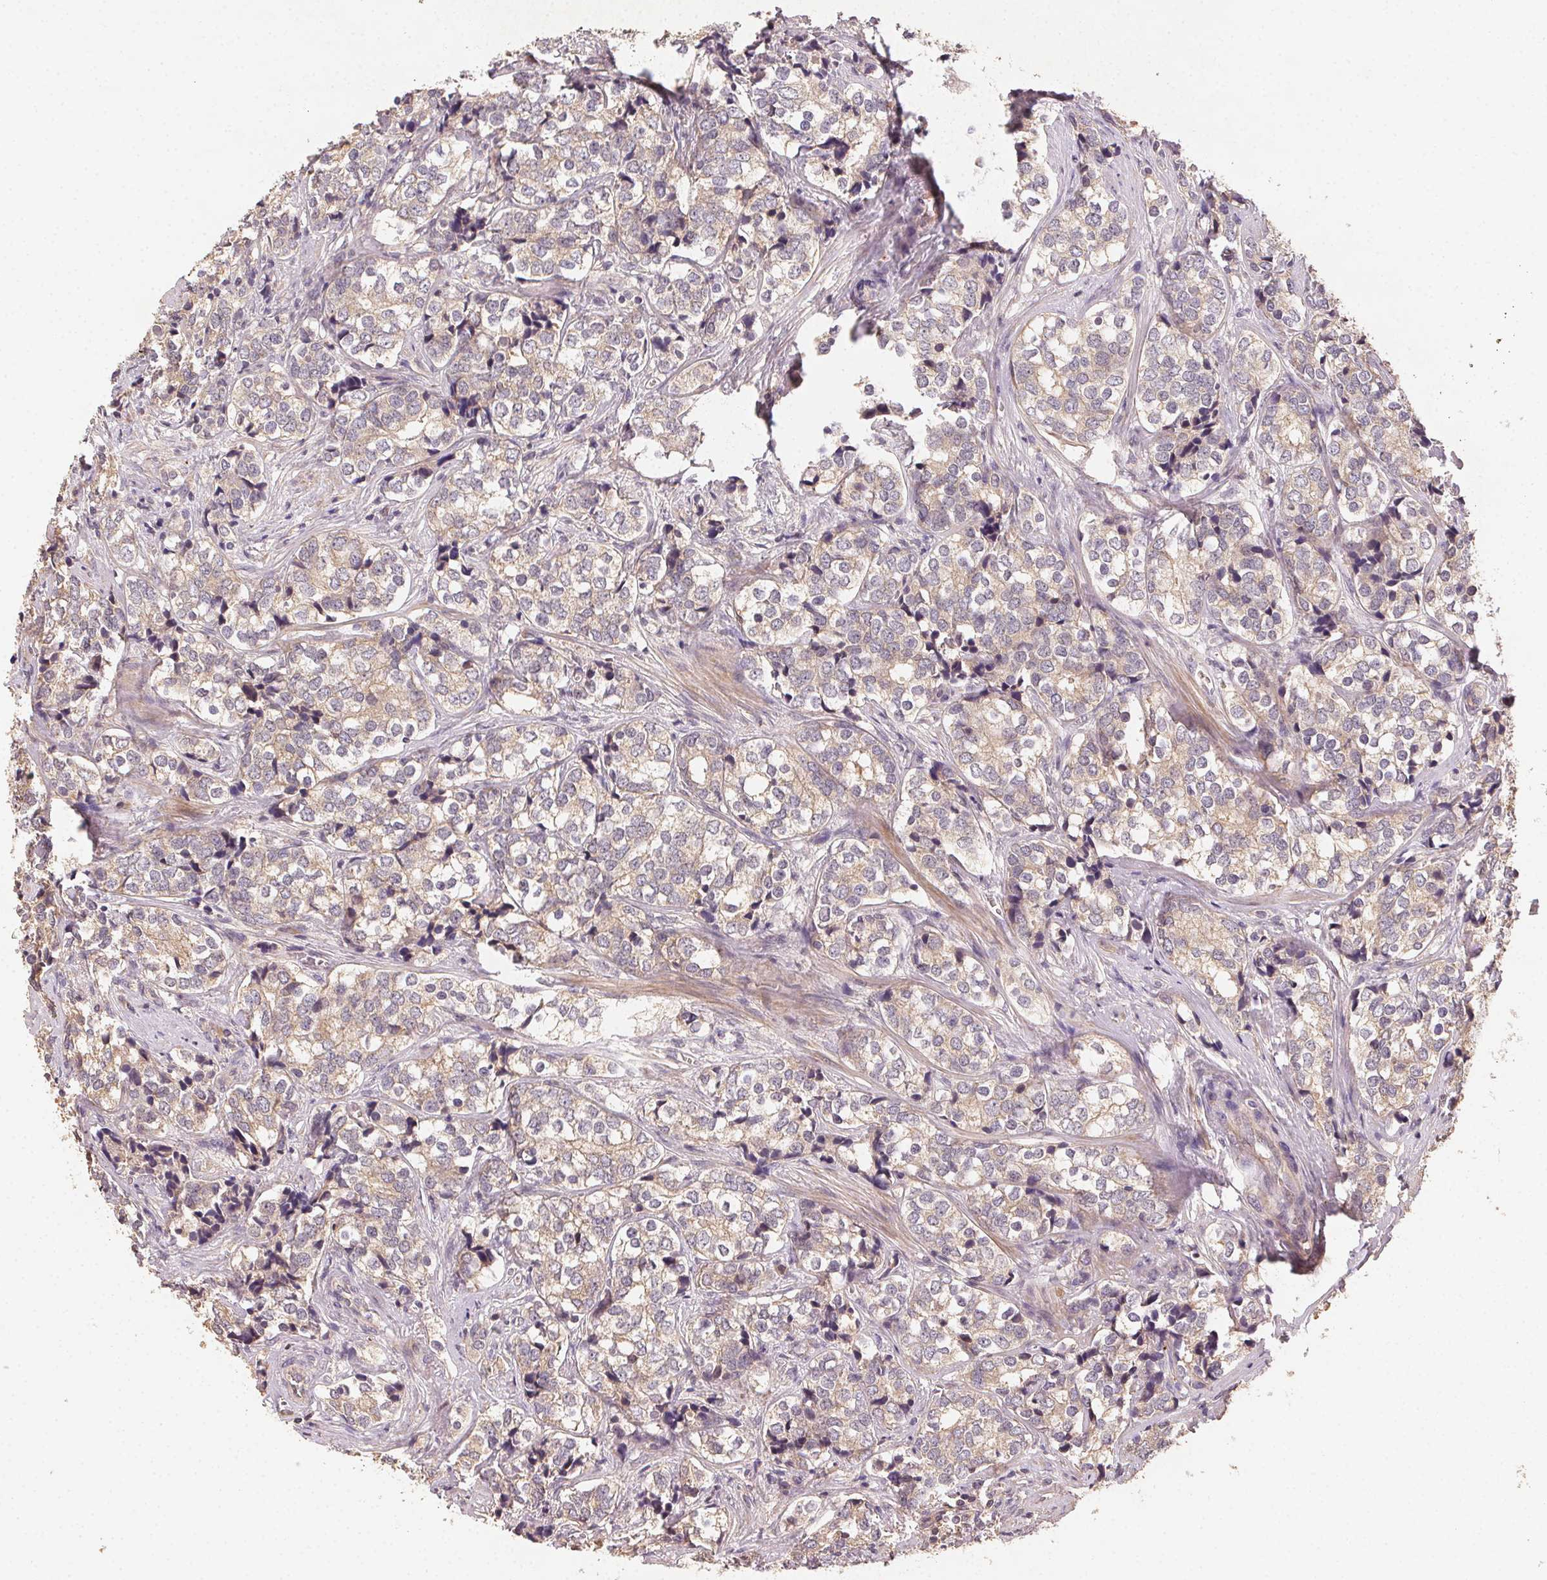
{"staining": {"intensity": "weak", "quantity": "25%-75%", "location": "cytoplasmic/membranous"}, "tissue": "prostate cancer", "cell_type": "Tumor cells", "image_type": "cancer", "snomed": [{"axis": "morphology", "description": "Adenocarcinoma, NOS"}, {"axis": "topography", "description": "Prostate and seminal vesicle, NOS"}], "caption": "An IHC image of neoplastic tissue is shown. Protein staining in brown labels weak cytoplasmic/membranous positivity in prostate adenocarcinoma within tumor cells. Nuclei are stained in blue.", "gene": "RALA", "patient": {"sex": "male", "age": 63}}